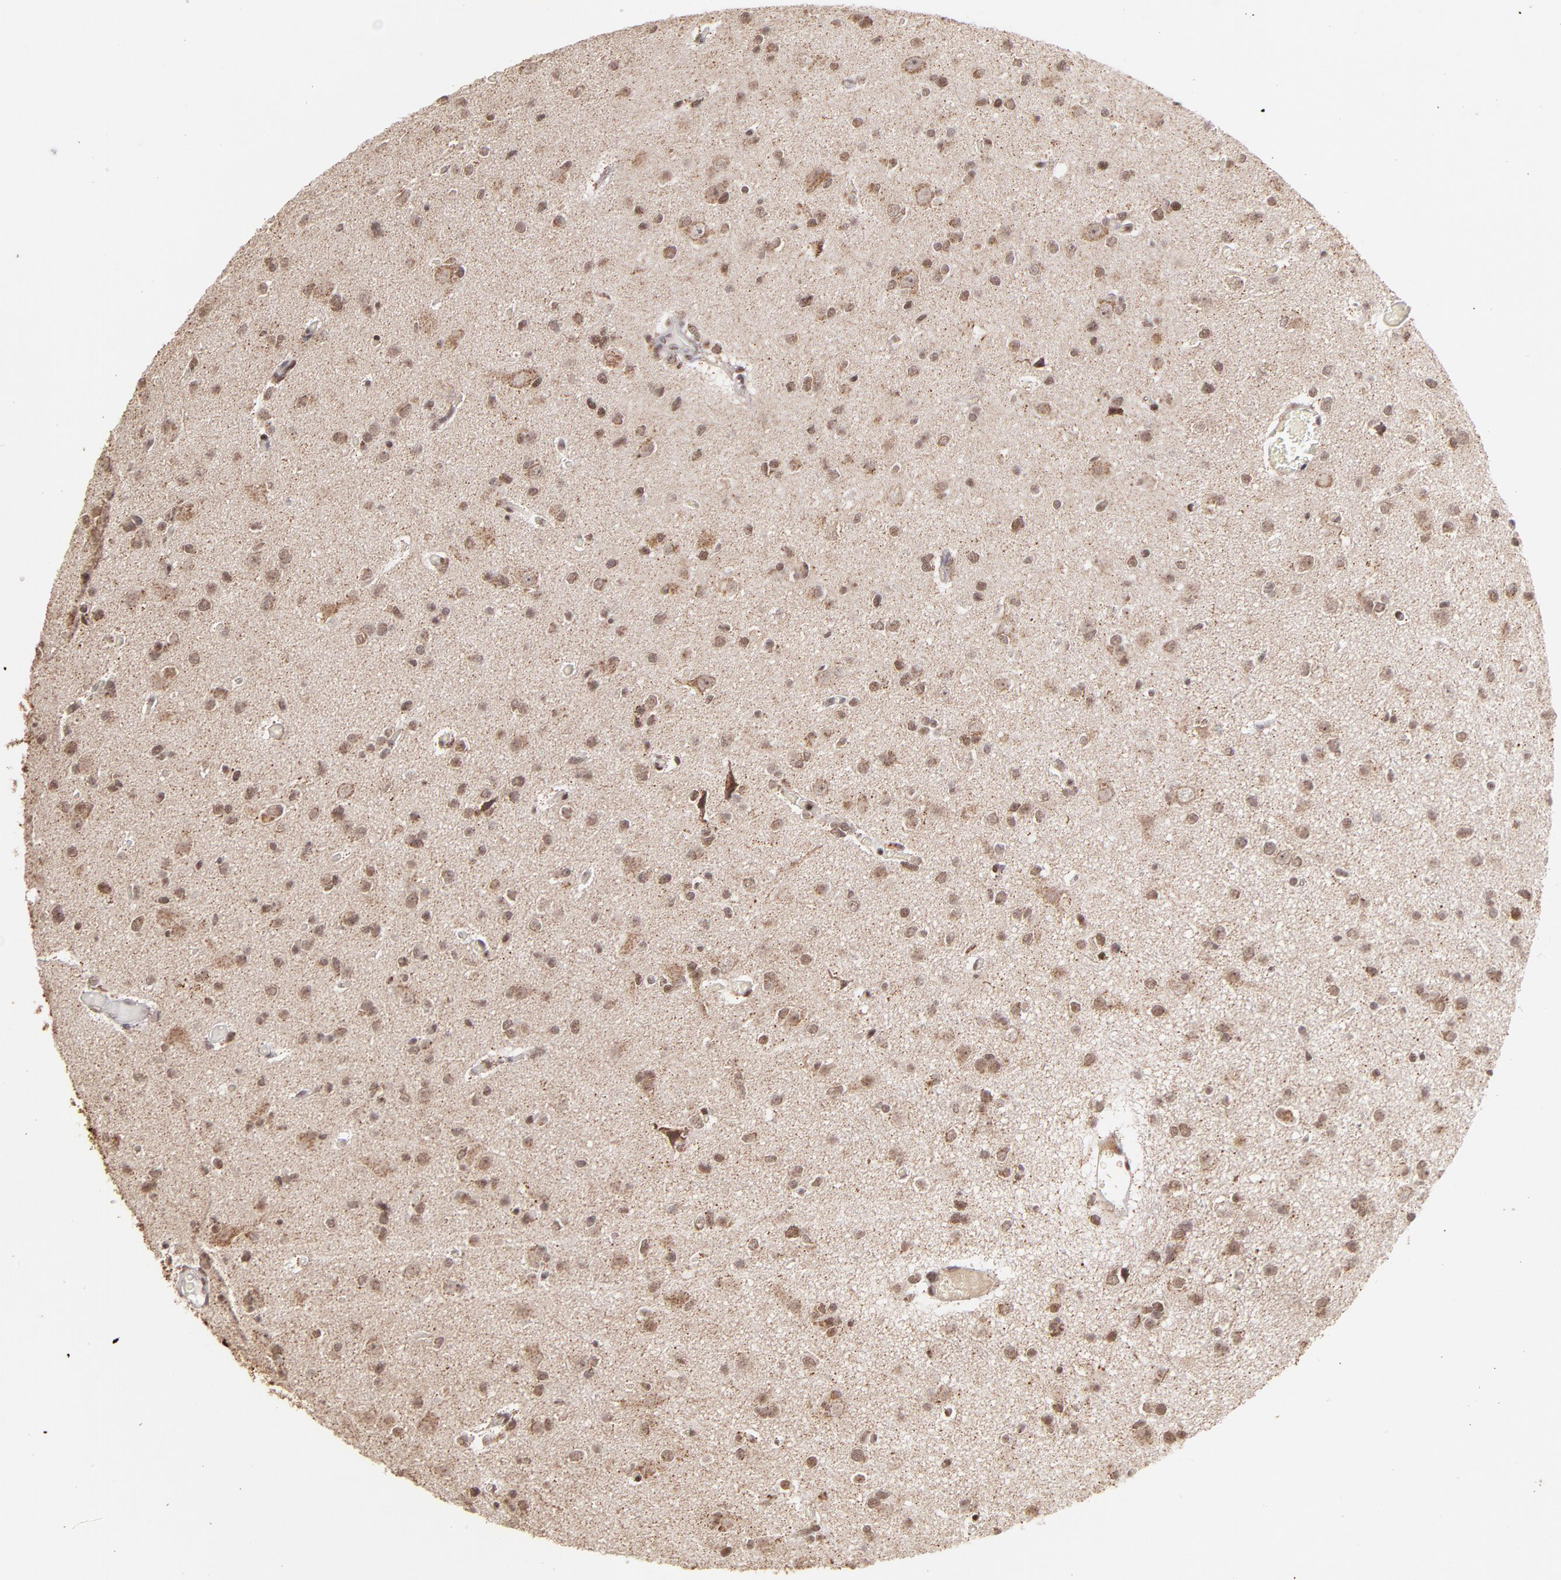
{"staining": {"intensity": "moderate", "quantity": ">75%", "location": "cytoplasmic/membranous,nuclear"}, "tissue": "glioma", "cell_type": "Tumor cells", "image_type": "cancer", "snomed": [{"axis": "morphology", "description": "Glioma, malignant, Low grade"}, {"axis": "topography", "description": "Brain"}], "caption": "Brown immunohistochemical staining in human malignant glioma (low-grade) shows moderate cytoplasmic/membranous and nuclear expression in approximately >75% of tumor cells. (brown staining indicates protein expression, while blue staining denotes nuclei).", "gene": "ZFX", "patient": {"sex": "male", "age": 42}}